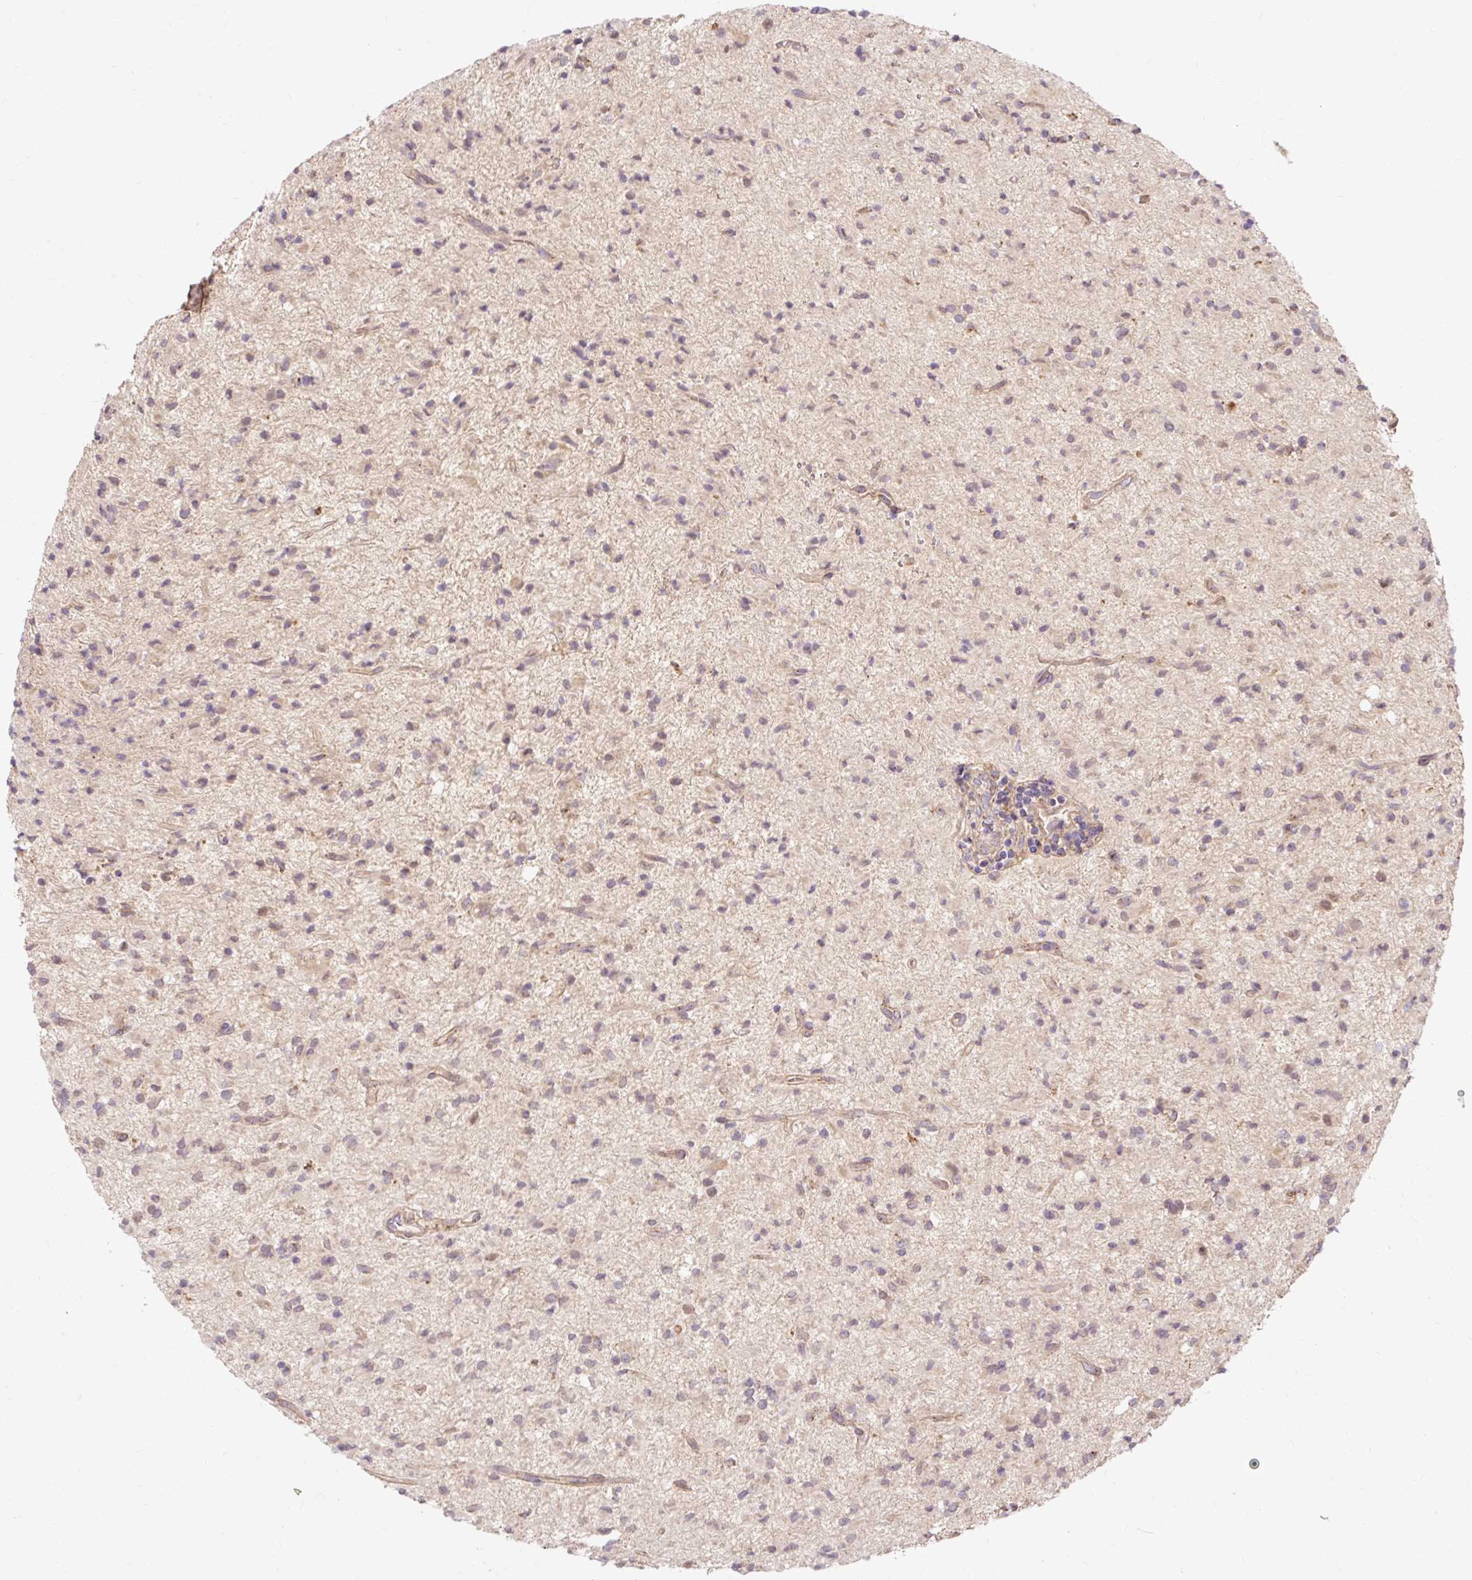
{"staining": {"intensity": "weak", "quantity": "25%-75%", "location": "cytoplasmic/membranous"}, "tissue": "glioma", "cell_type": "Tumor cells", "image_type": "cancer", "snomed": [{"axis": "morphology", "description": "Glioma, malignant, Low grade"}, {"axis": "topography", "description": "Brain"}], "caption": "Weak cytoplasmic/membranous protein expression is appreciated in approximately 25%-75% of tumor cells in glioma. (DAB IHC, brown staining for protein, blue staining for nuclei).", "gene": "TRIAP1", "patient": {"sex": "female", "age": 33}}